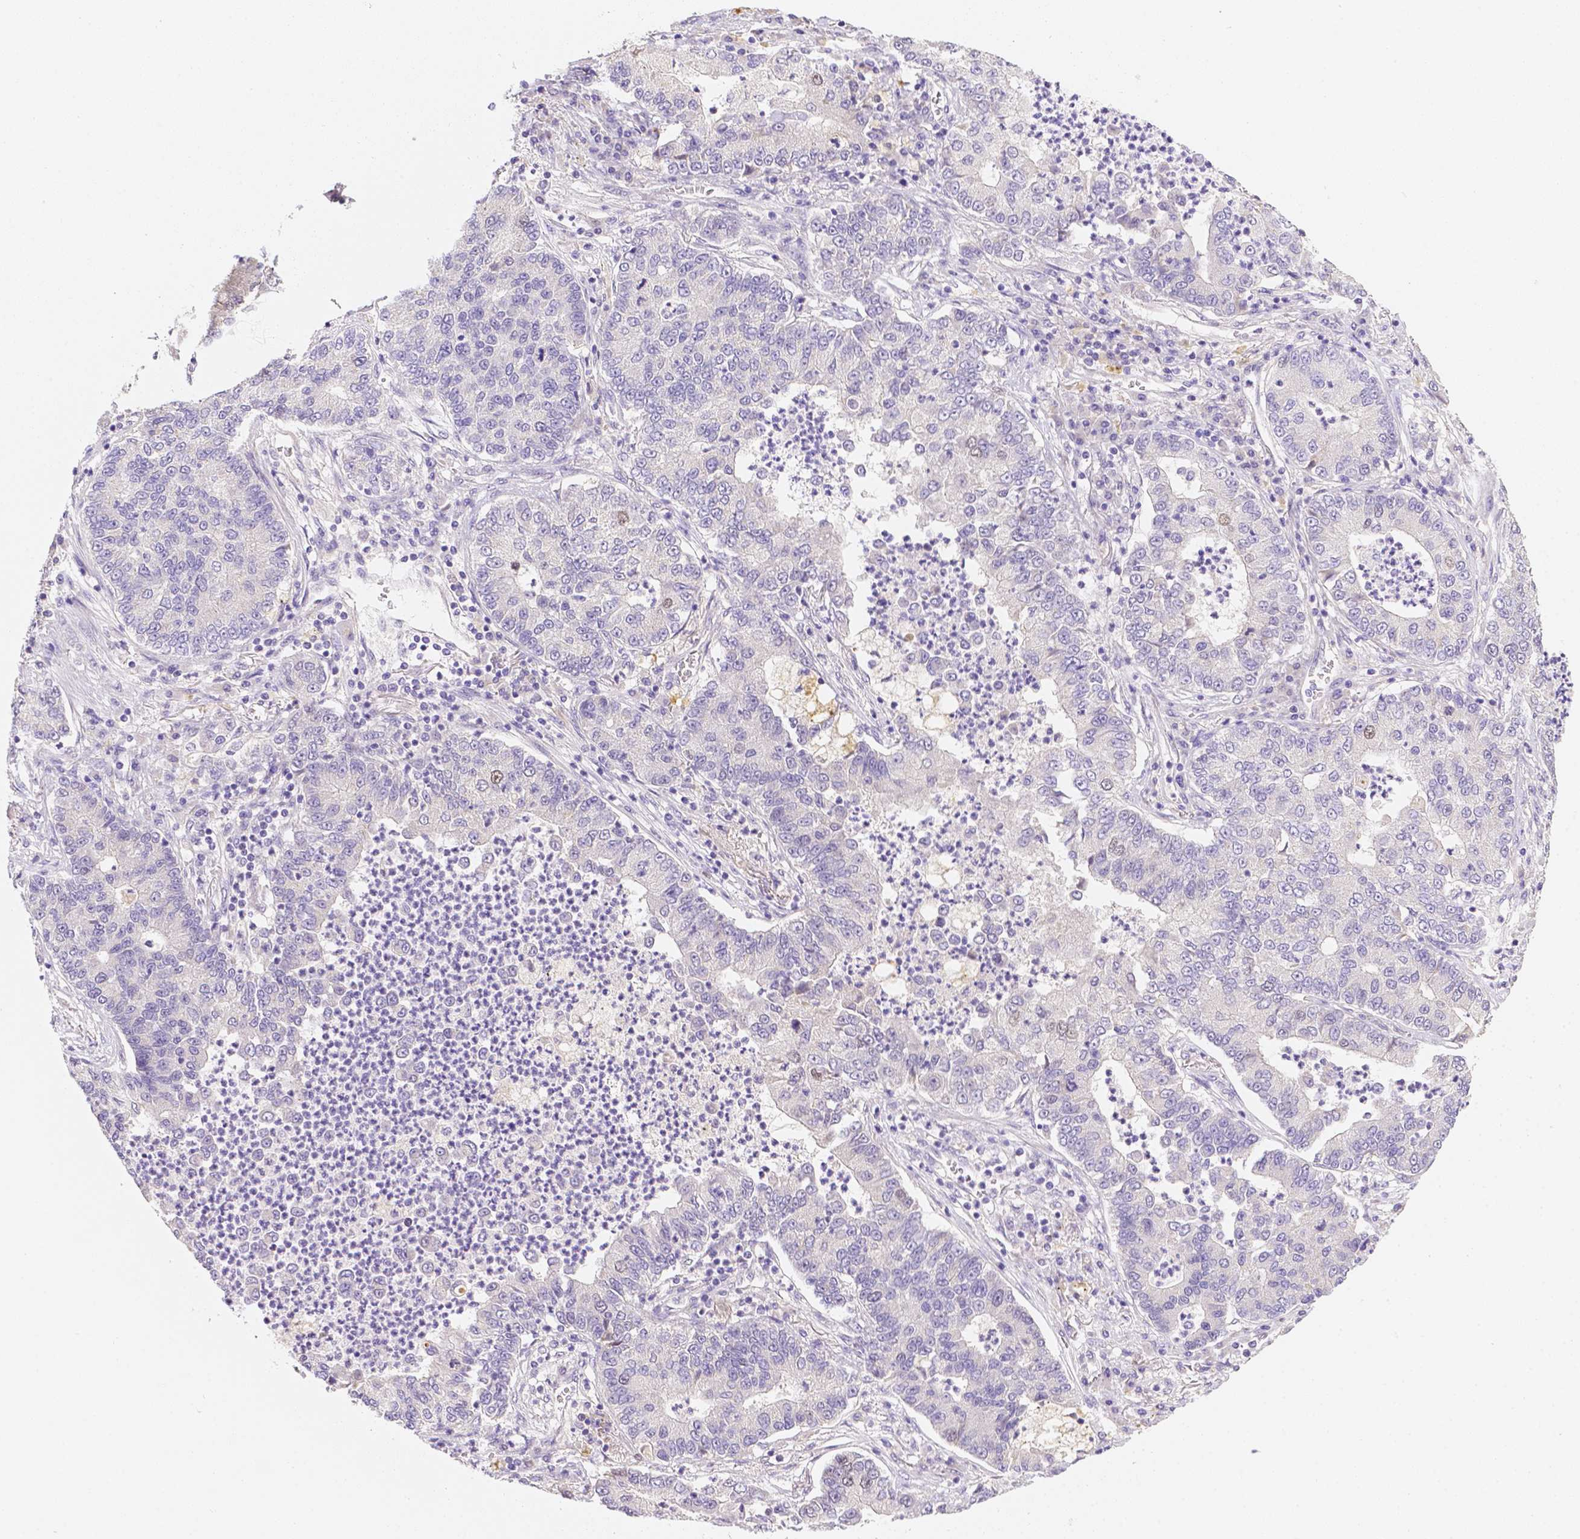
{"staining": {"intensity": "negative", "quantity": "none", "location": "none"}, "tissue": "lung cancer", "cell_type": "Tumor cells", "image_type": "cancer", "snomed": [{"axis": "morphology", "description": "Adenocarcinoma, NOS"}, {"axis": "topography", "description": "Lung"}], "caption": "Immunohistochemistry (IHC) image of neoplastic tissue: human adenocarcinoma (lung) stained with DAB displays no significant protein positivity in tumor cells.", "gene": "C10orf67", "patient": {"sex": "female", "age": 57}}